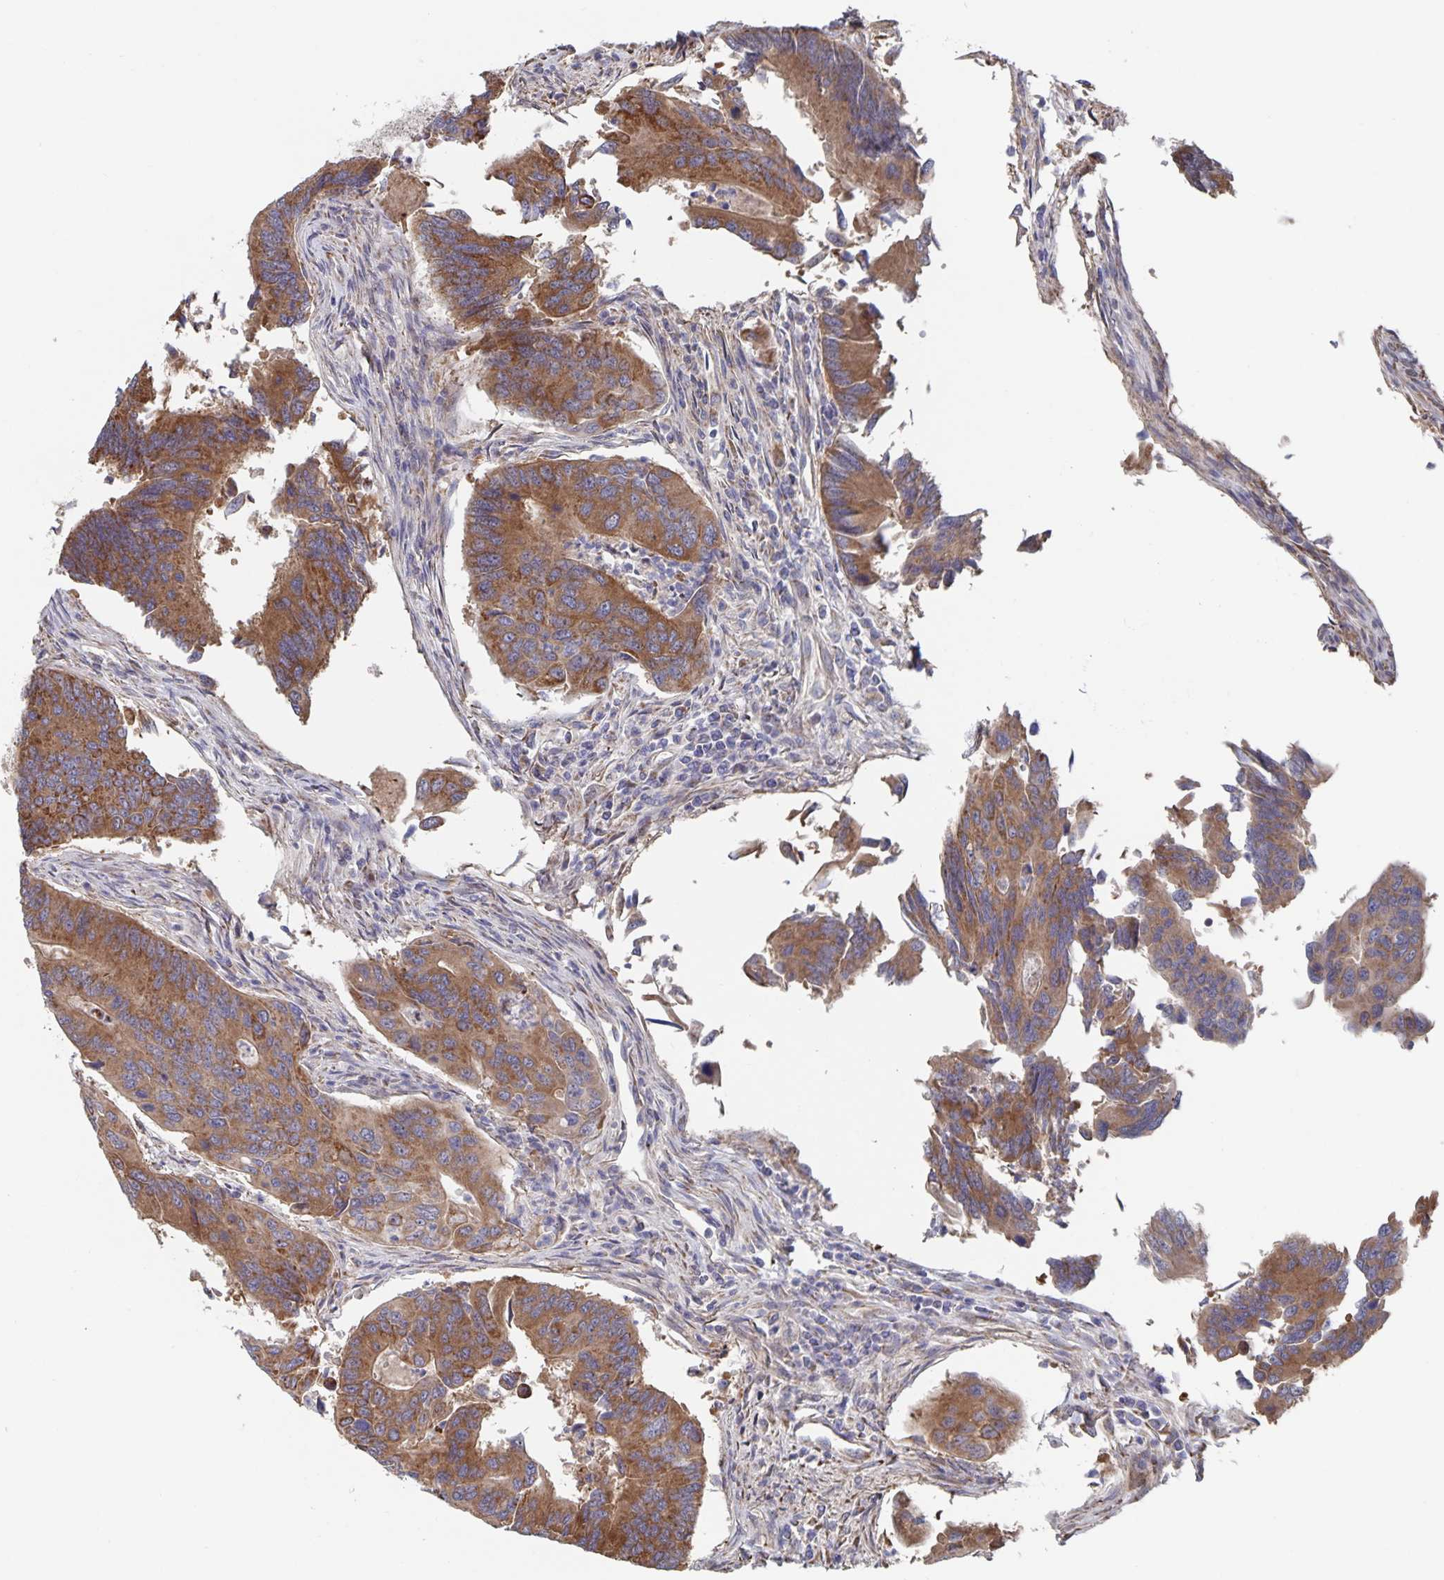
{"staining": {"intensity": "moderate", "quantity": ">75%", "location": "cytoplasmic/membranous"}, "tissue": "colorectal cancer", "cell_type": "Tumor cells", "image_type": "cancer", "snomed": [{"axis": "morphology", "description": "Adenocarcinoma, NOS"}, {"axis": "topography", "description": "Colon"}], "caption": "The micrograph shows a brown stain indicating the presence of a protein in the cytoplasmic/membranous of tumor cells in adenocarcinoma (colorectal).", "gene": "ACACA", "patient": {"sex": "female", "age": 67}}